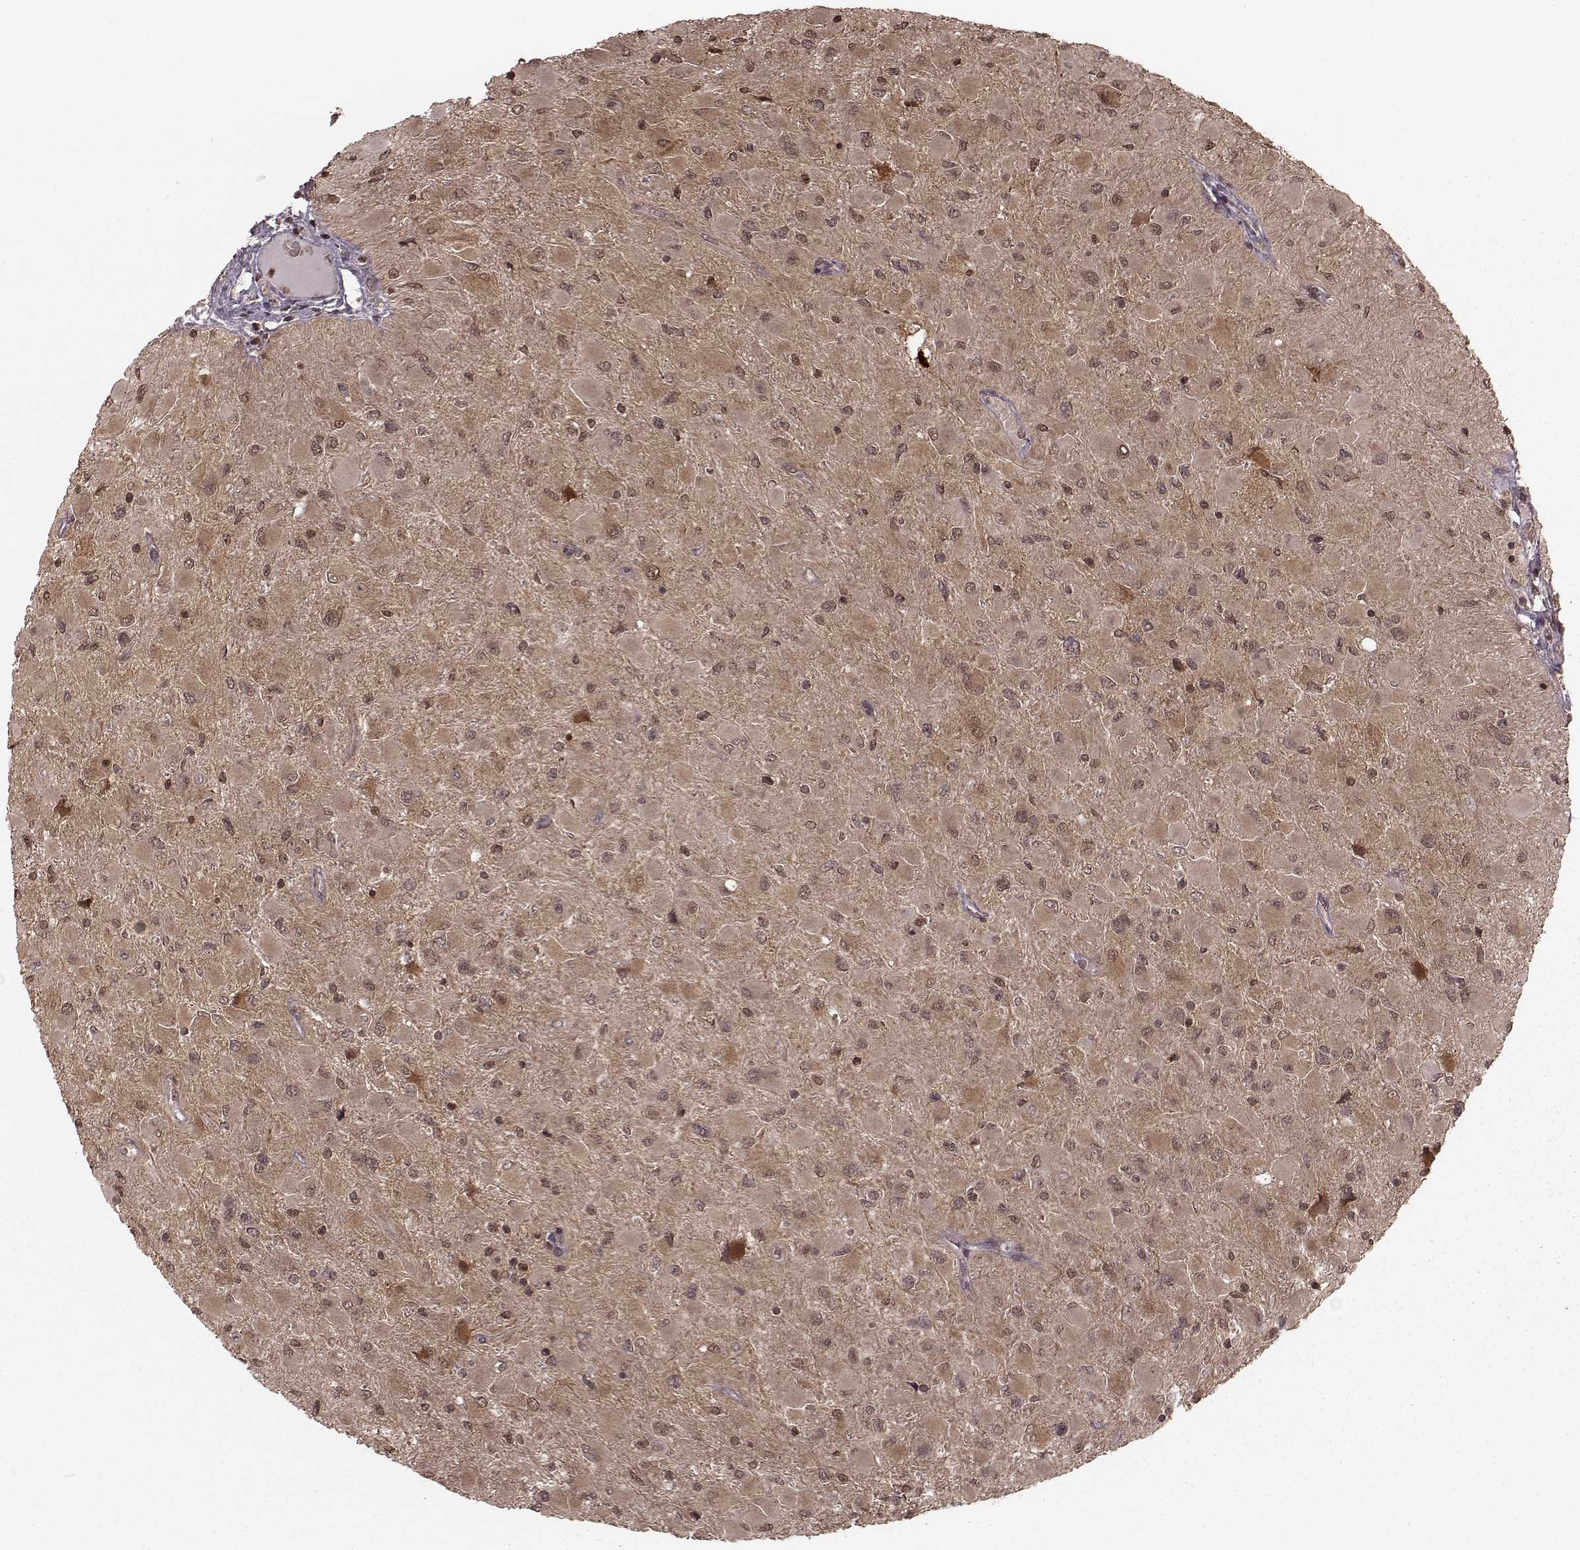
{"staining": {"intensity": "weak", "quantity": ">75%", "location": "cytoplasmic/membranous,nuclear"}, "tissue": "glioma", "cell_type": "Tumor cells", "image_type": "cancer", "snomed": [{"axis": "morphology", "description": "Glioma, malignant, High grade"}, {"axis": "topography", "description": "Cerebral cortex"}], "caption": "A brown stain shows weak cytoplasmic/membranous and nuclear staining of a protein in human glioma tumor cells.", "gene": "GSS", "patient": {"sex": "female", "age": 36}}